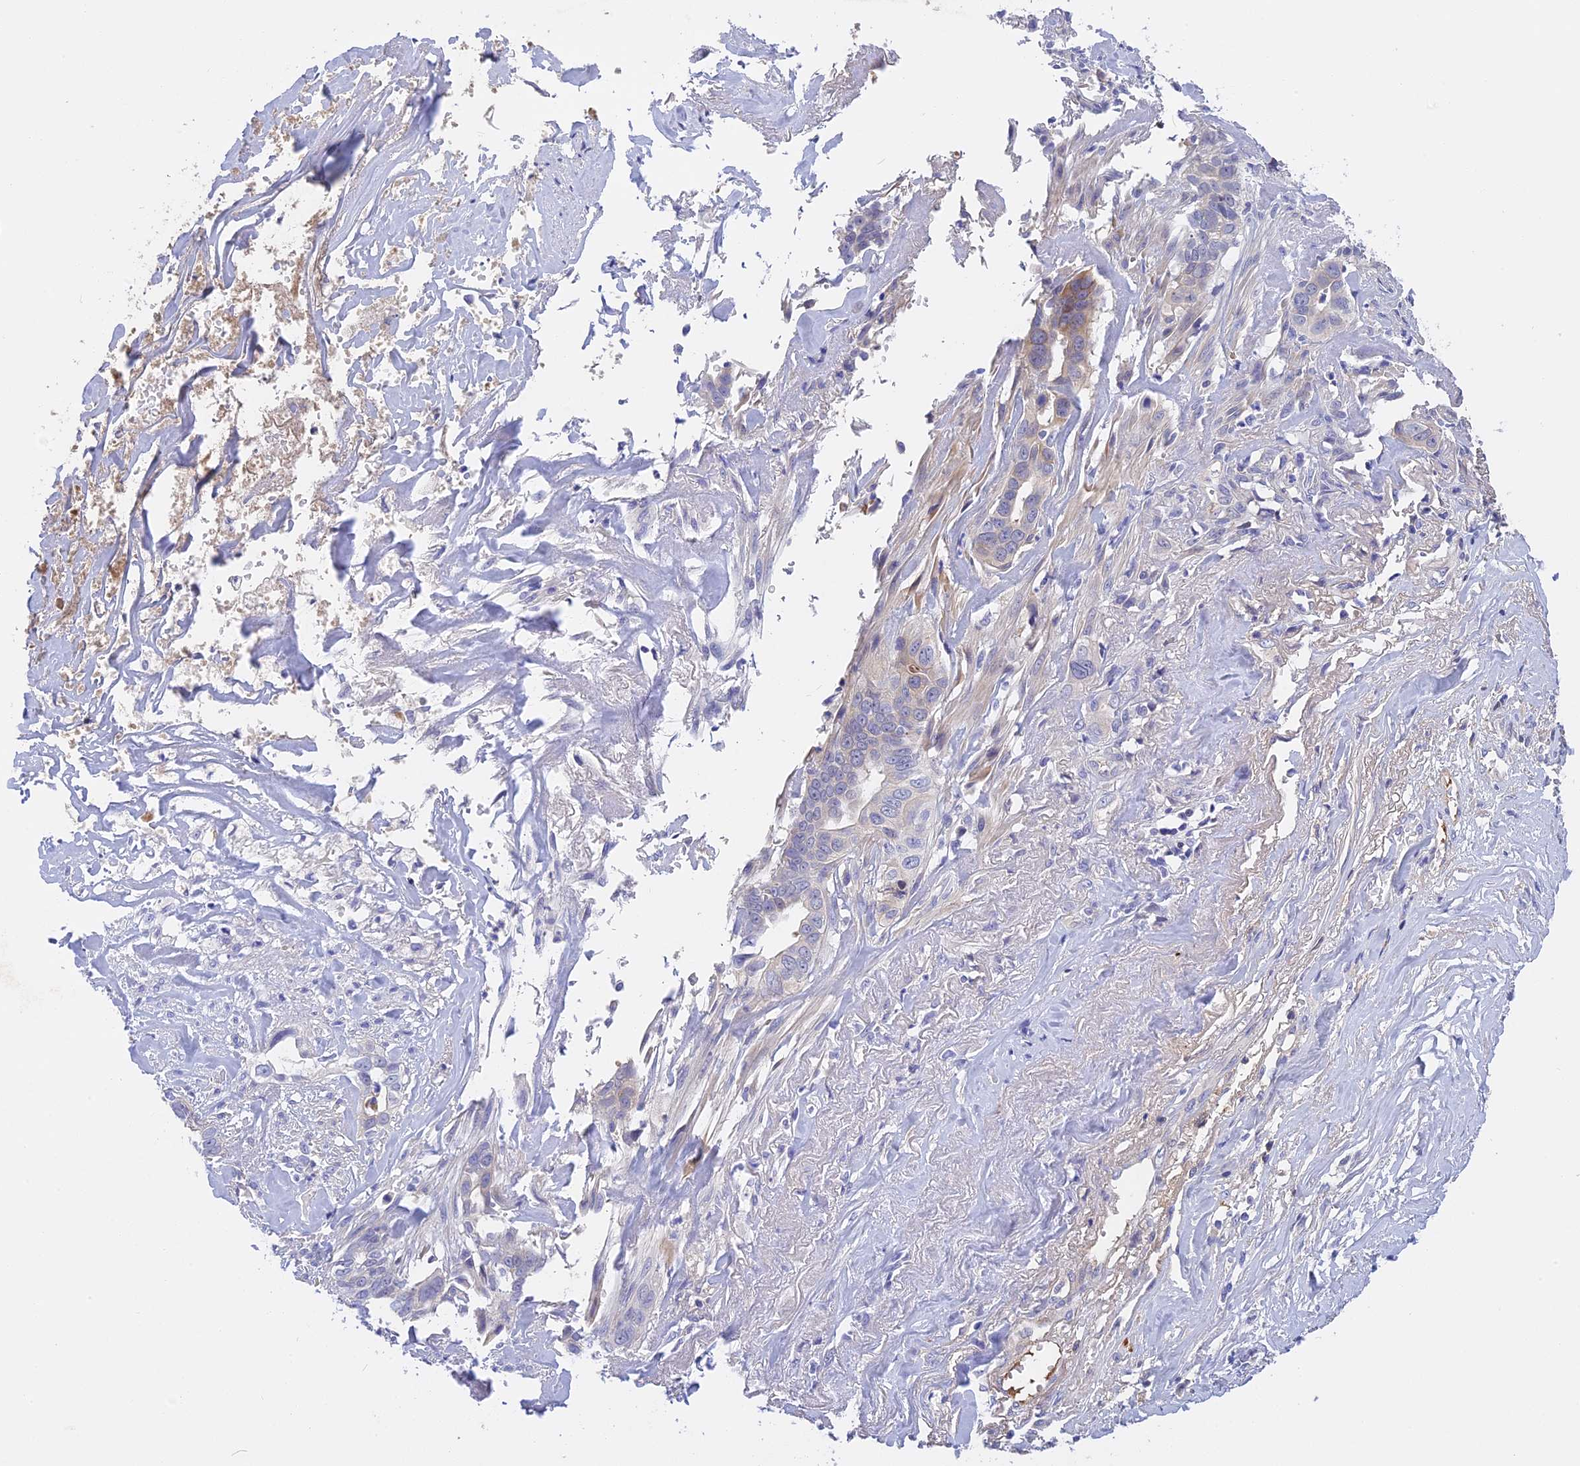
{"staining": {"intensity": "moderate", "quantity": "<25%", "location": "cytoplasmic/membranous"}, "tissue": "liver cancer", "cell_type": "Tumor cells", "image_type": "cancer", "snomed": [{"axis": "morphology", "description": "Cholangiocarcinoma"}, {"axis": "topography", "description": "Liver"}], "caption": "The image shows staining of liver cancer (cholangiocarcinoma), revealing moderate cytoplasmic/membranous protein staining (brown color) within tumor cells. (DAB IHC with brightfield microscopy, high magnification).", "gene": "PZP", "patient": {"sex": "female", "age": 79}}